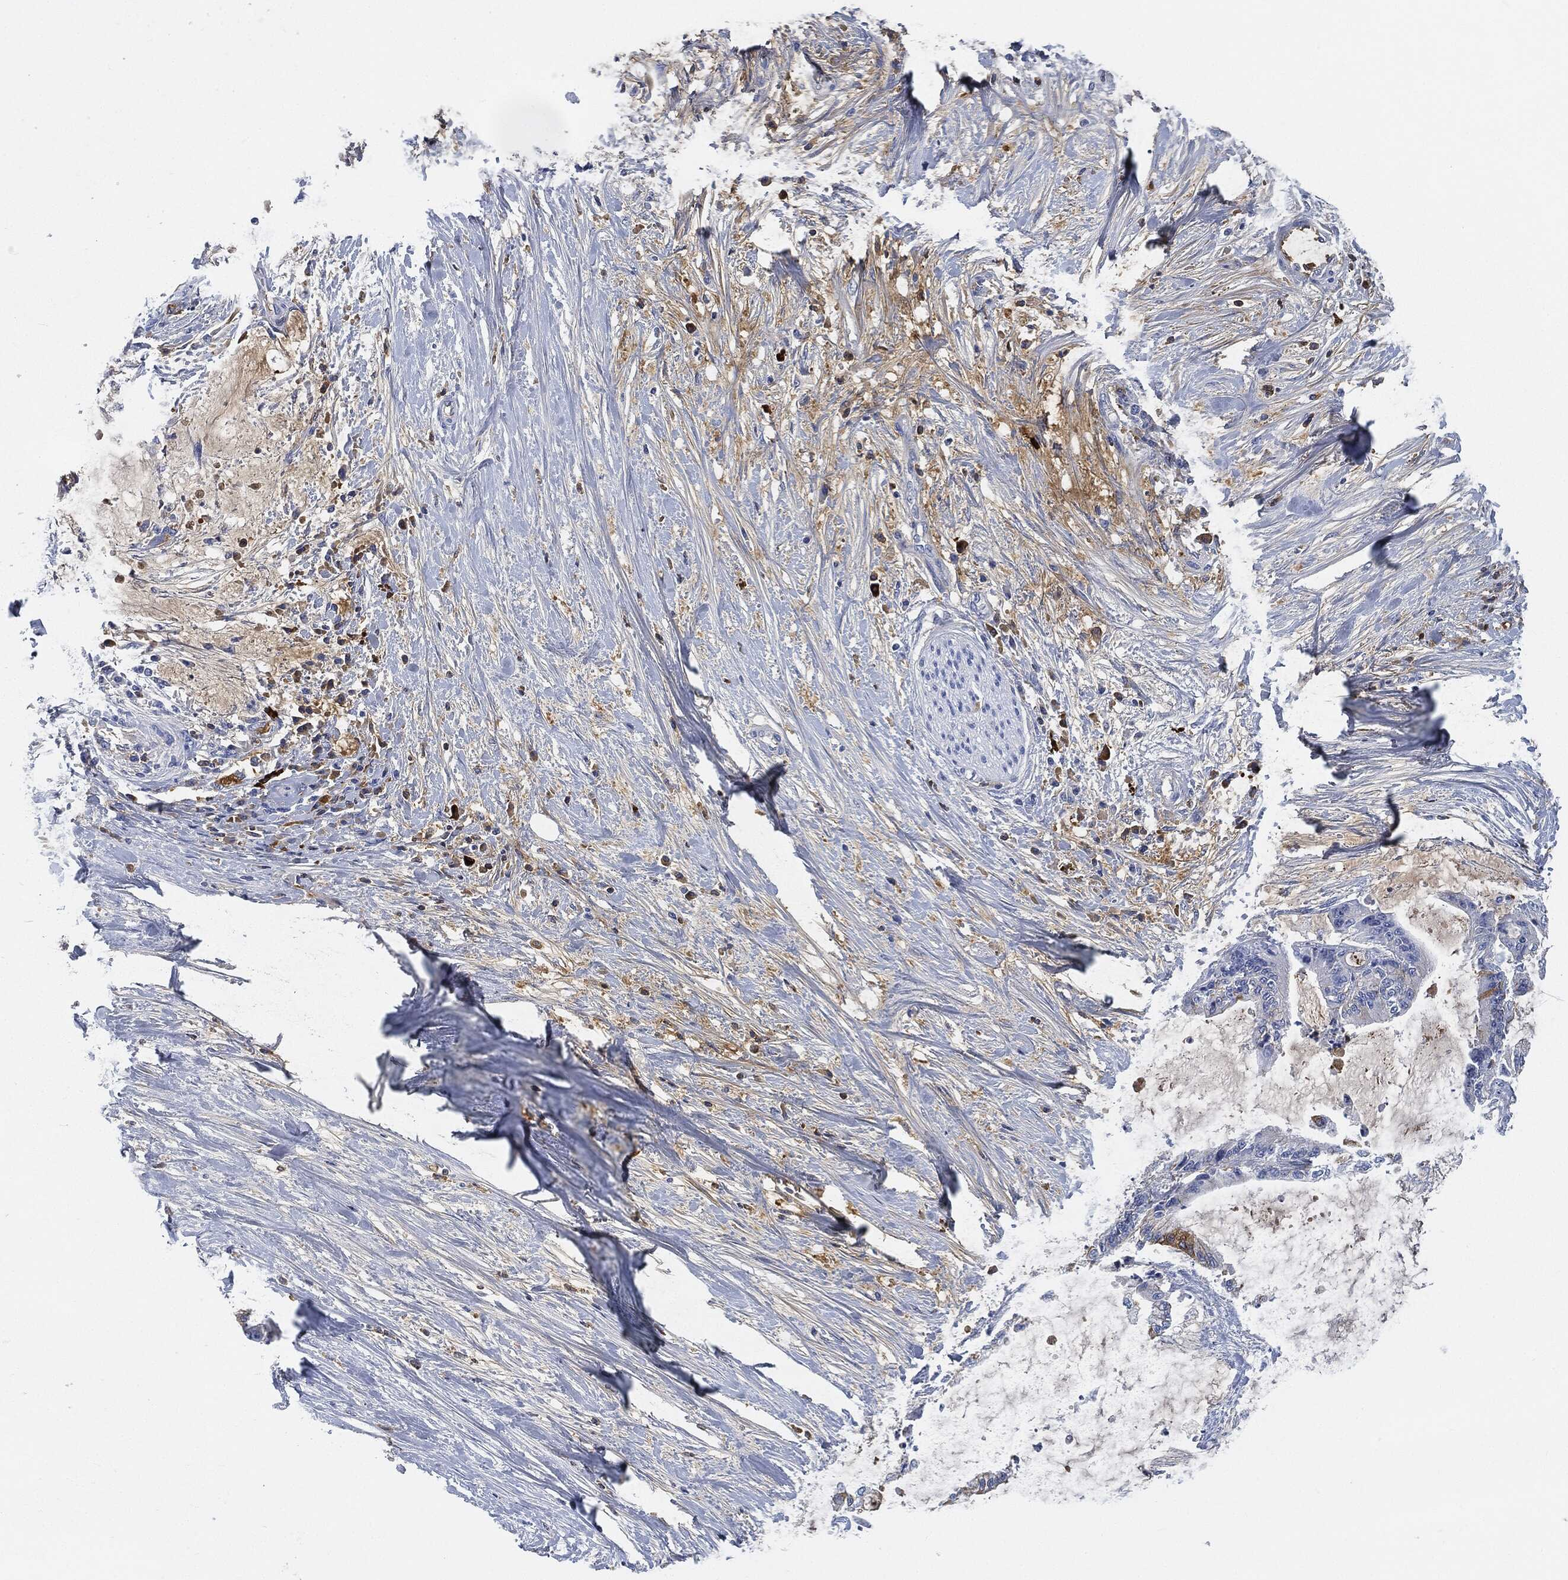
{"staining": {"intensity": "weak", "quantity": "25%-75%", "location": "cytoplasmic/membranous"}, "tissue": "liver cancer", "cell_type": "Tumor cells", "image_type": "cancer", "snomed": [{"axis": "morphology", "description": "Cholangiocarcinoma"}, {"axis": "topography", "description": "Liver"}], "caption": "Immunohistochemical staining of liver cholangiocarcinoma shows low levels of weak cytoplasmic/membranous expression in approximately 25%-75% of tumor cells.", "gene": "IGLV6-57", "patient": {"sex": "female", "age": 73}}